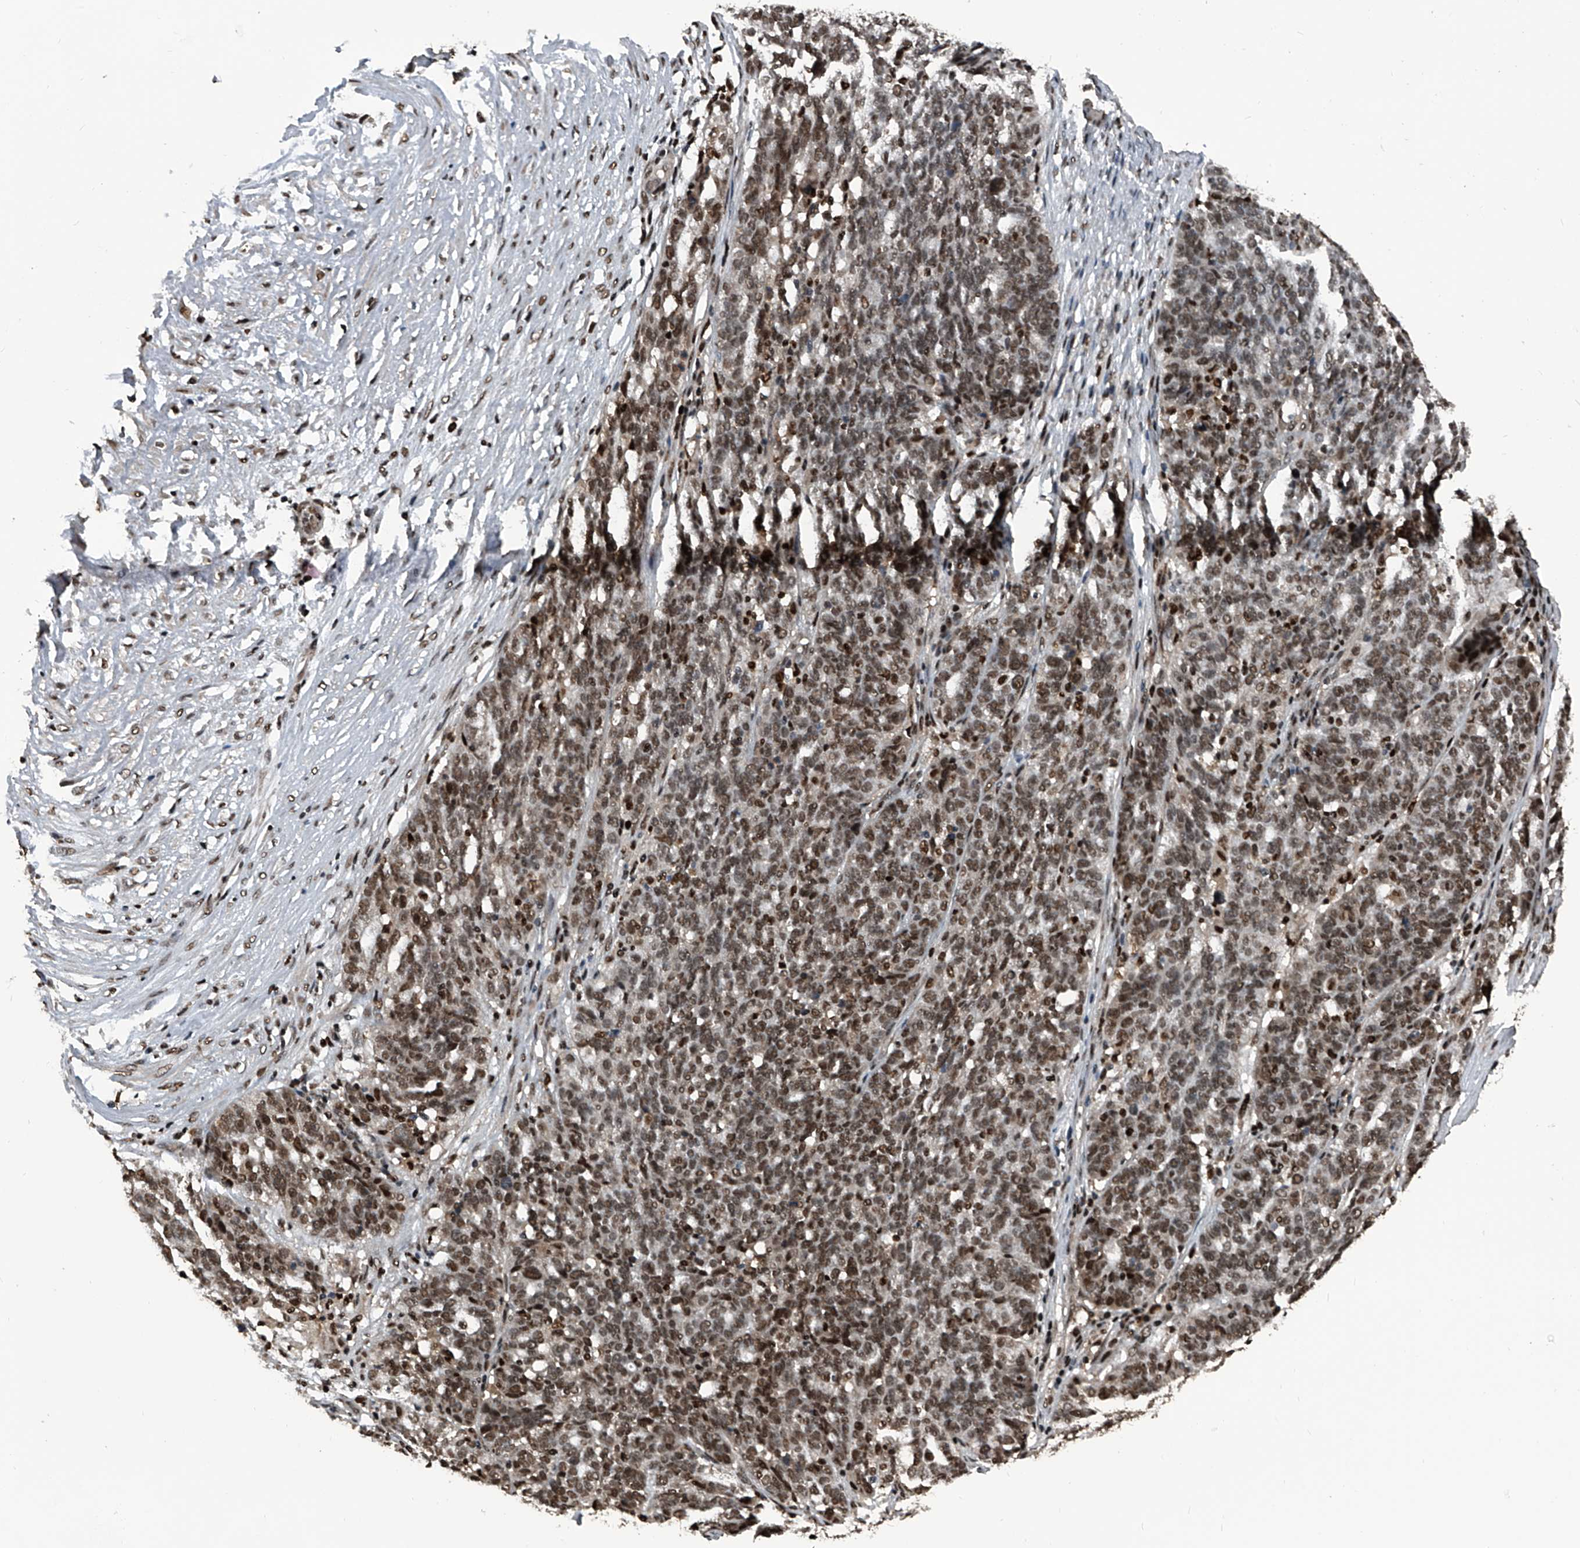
{"staining": {"intensity": "moderate", "quantity": ">75%", "location": "nuclear"}, "tissue": "ovarian cancer", "cell_type": "Tumor cells", "image_type": "cancer", "snomed": [{"axis": "morphology", "description": "Cystadenocarcinoma, serous, NOS"}, {"axis": "topography", "description": "Ovary"}], "caption": "Ovarian serous cystadenocarcinoma stained with a protein marker shows moderate staining in tumor cells.", "gene": "FKBP5", "patient": {"sex": "female", "age": 59}}